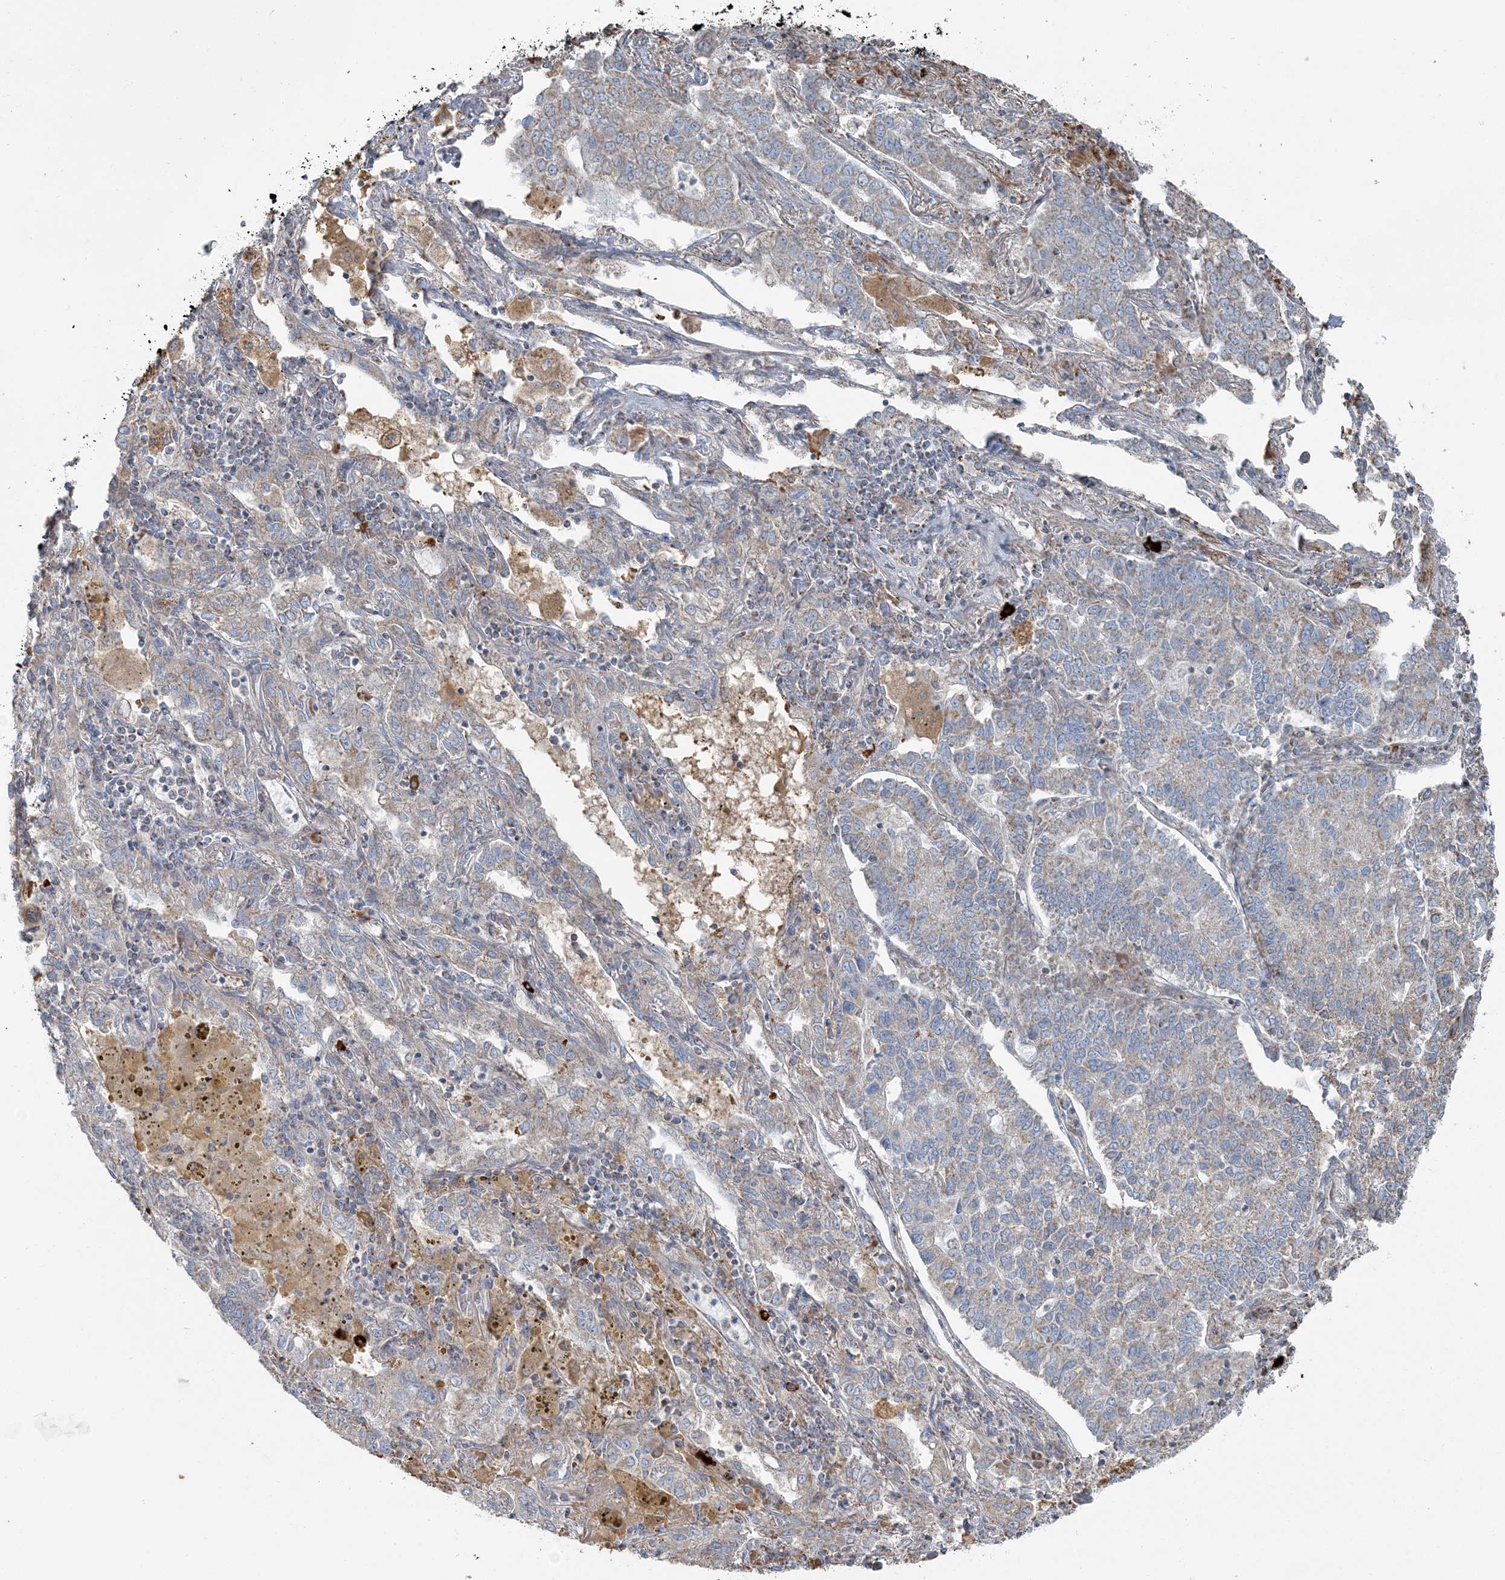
{"staining": {"intensity": "weak", "quantity": "25%-75%", "location": "cytoplasmic/membranous"}, "tissue": "lung cancer", "cell_type": "Tumor cells", "image_type": "cancer", "snomed": [{"axis": "morphology", "description": "Adenocarcinoma, NOS"}, {"axis": "topography", "description": "Lung"}], "caption": "Lung adenocarcinoma tissue exhibits weak cytoplasmic/membranous staining in approximately 25%-75% of tumor cells, visualized by immunohistochemistry.", "gene": "SLC22A16", "patient": {"sex": "male", "age": 49}}